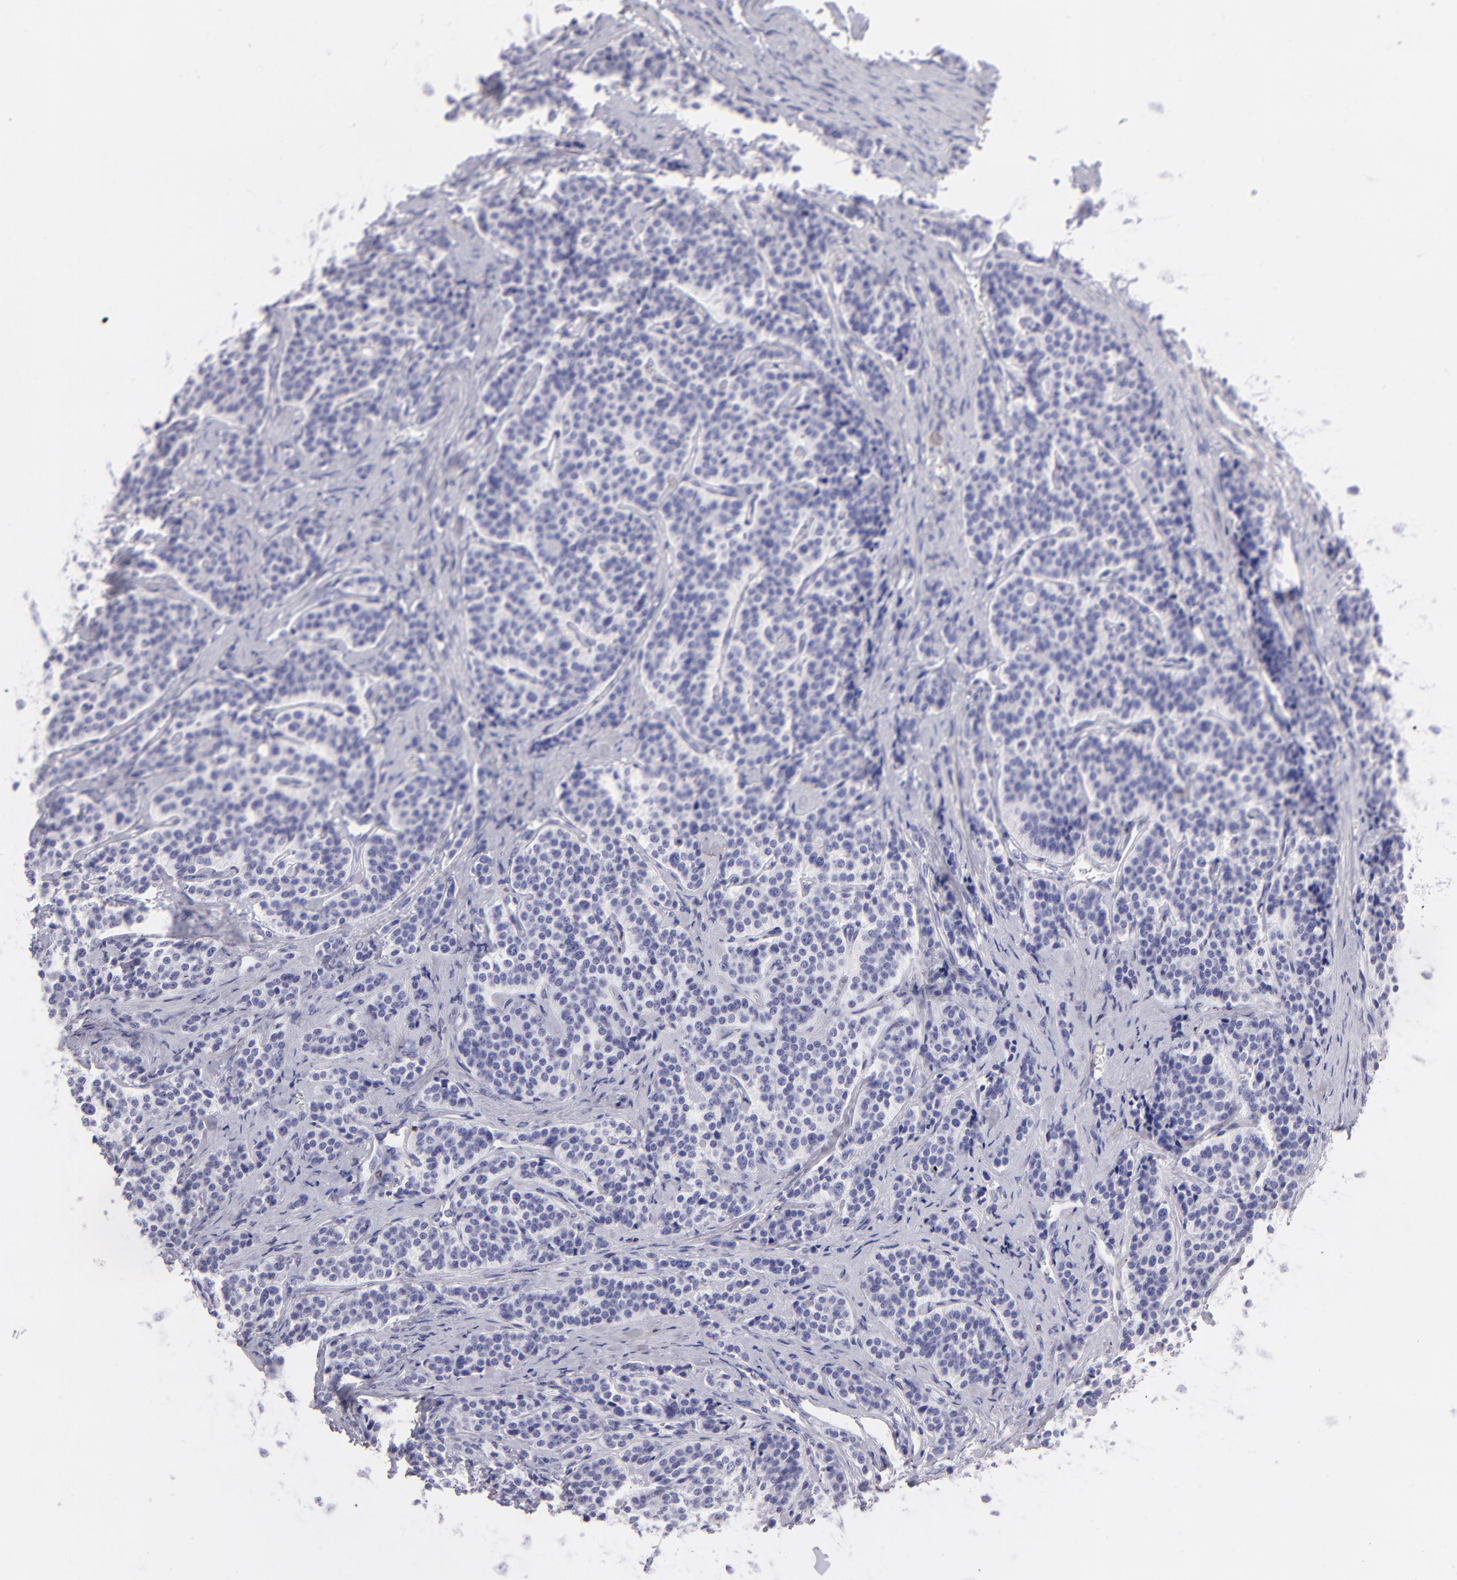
{"staining": {"intensity": "negative", "quantity": "none", "location": "none"}, "tissue": "carcinoid", "cell_type": "Tumor cells", "image_type": "cancer", "snomed": [{"axis": "morphology", "description": "Carcinoid, malignant, NOS"}, {"axis": "topography", "description": "Small intestine"}], "caption": "Immunohistochemical staining of human carcinoid shows no significant staining in tumor cells.", "gene": "MITF", "patient": {"sex": "male", "age": 63}}